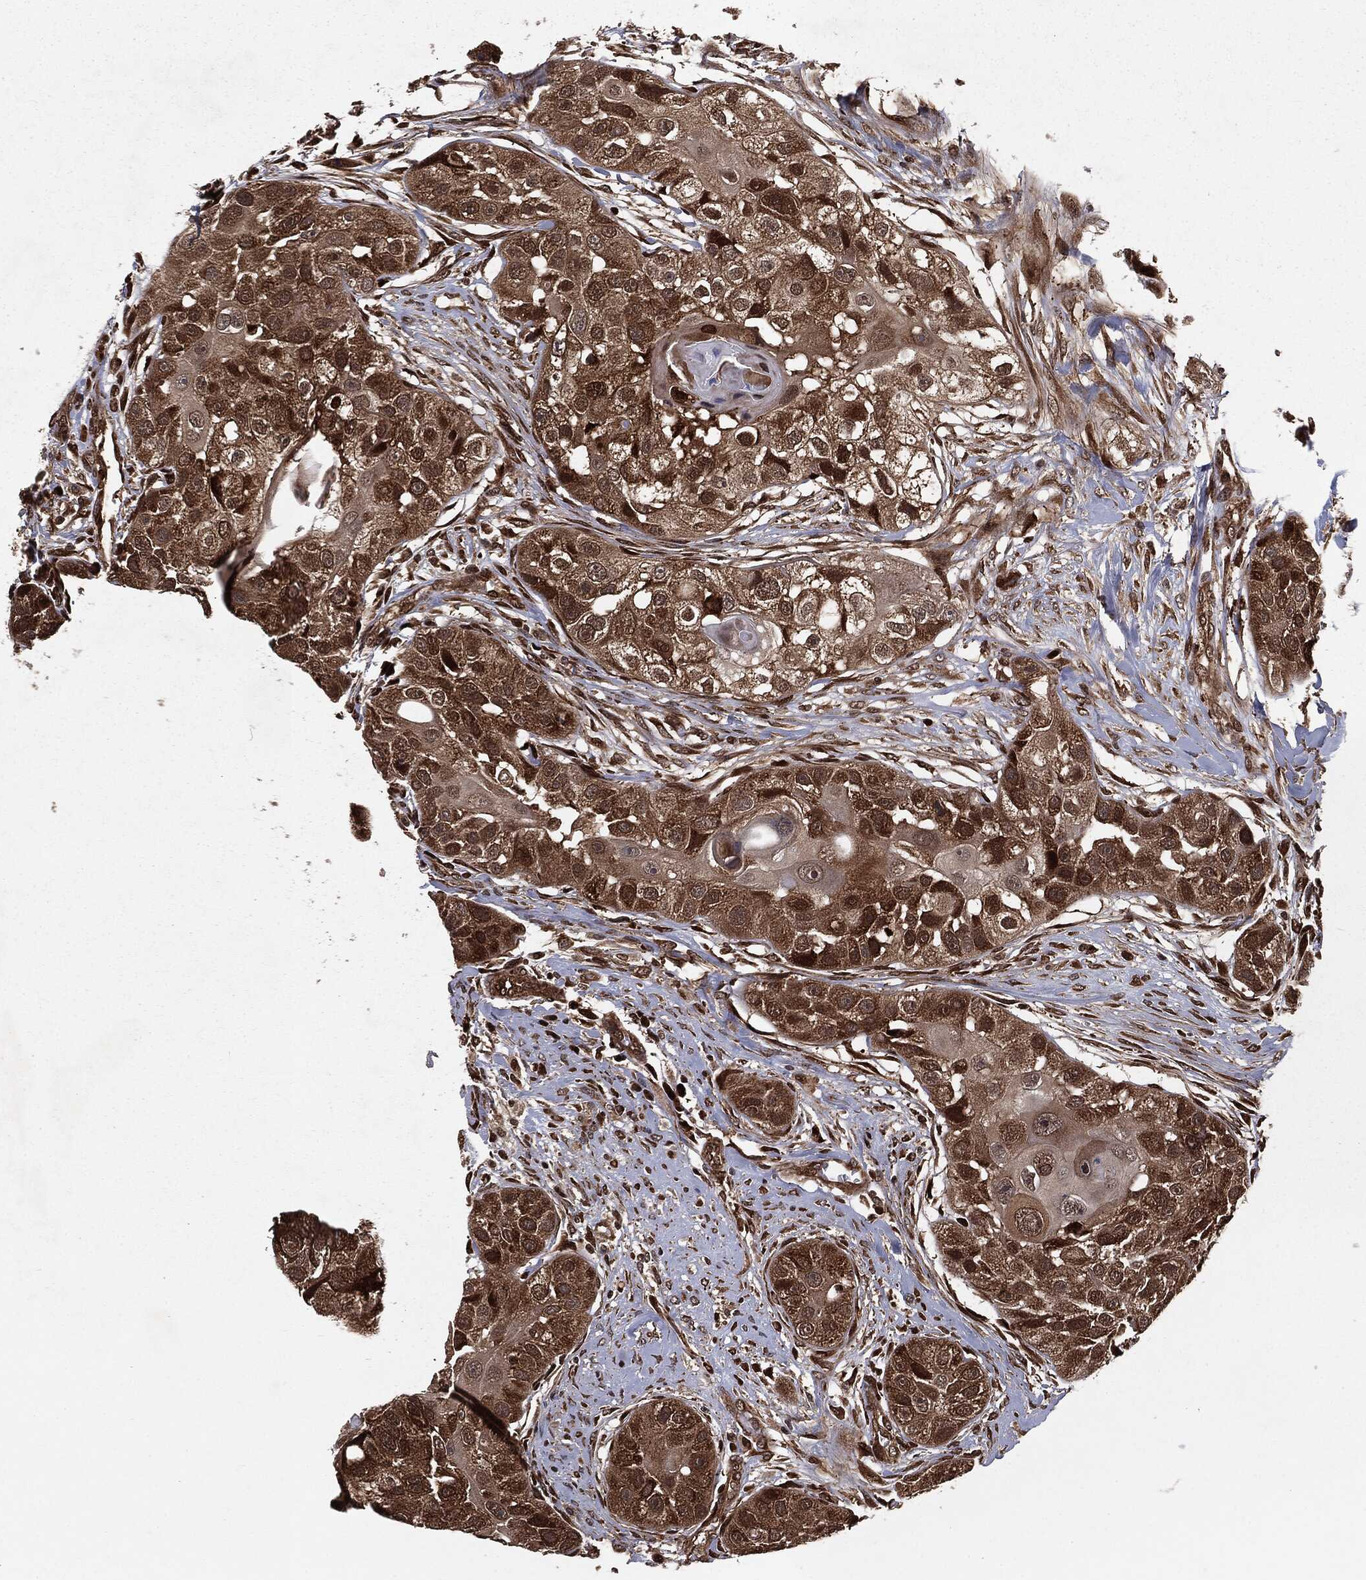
{"staining": {"intensity": "strong", "quantity": "<25%", "location": "cytoplasmic/membranous"}, "tissue": "head and neck cancer", "cell_type": "Tumor cells", "image_type": "cancer", "snomed": [{"axis": "morphology", "description": "Normal tissue, NOS"}, {"axis": "morphology", "description": "Squamous cell carcinoma, NOS"}, {"axis": "topography", "description": "Skeletal muscle"}, {"axis": "topography", "description": "Head-Neck"}], "caption": "High-magnification brightfield microscopy of head and neck squamous cell carcinoma stained with DAB (brown) and counterstained with hematoxylin (blue). tumor cells exhibit strong cytoplasmic/membranous positivity is appreciated in approximately<25% of cells.", "gene": "RANBP9", "patient": {"sex": "male", "age": 51}}